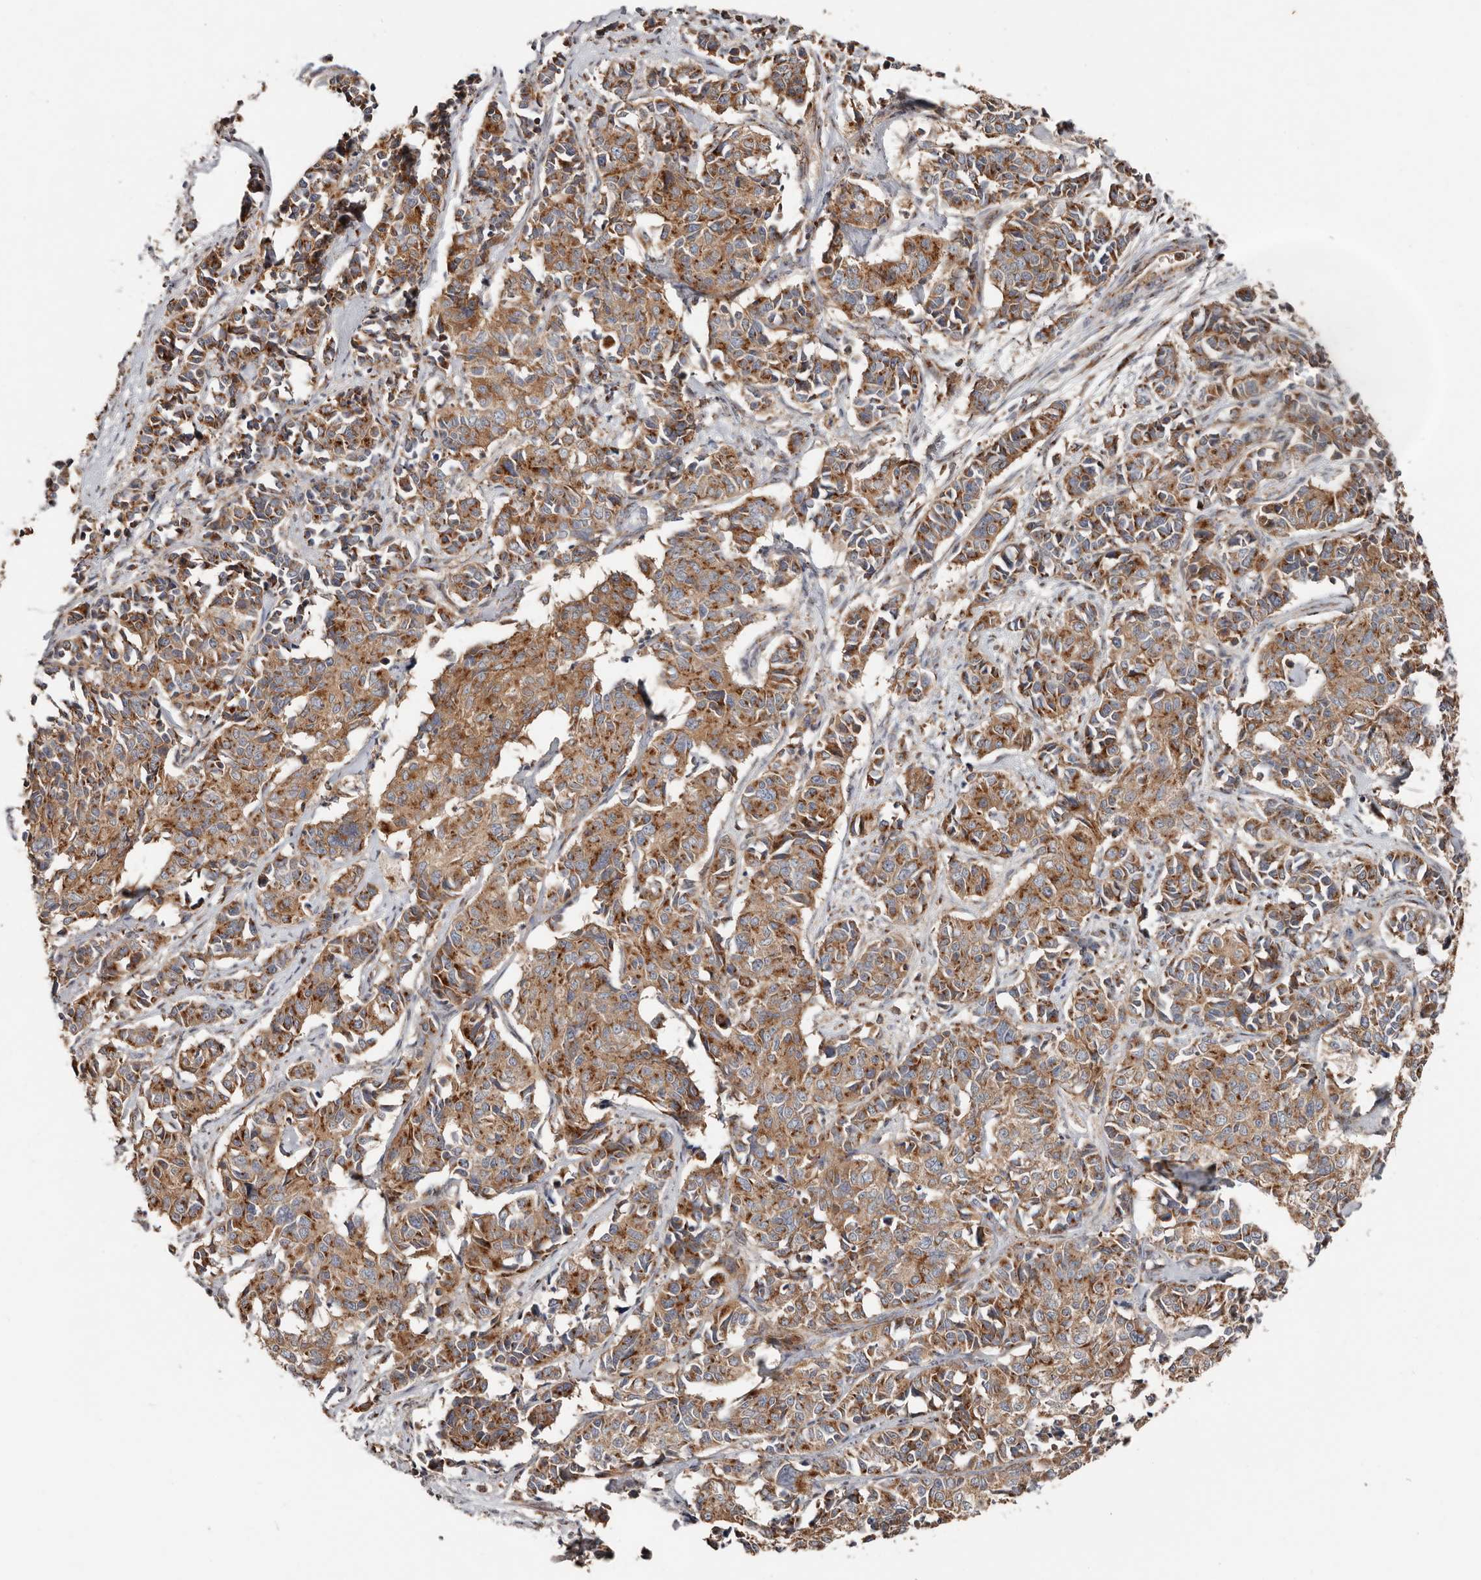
{"staining": {"intensity": "moderate", "quantity": ">75%", "location": "cytoplasmic/membranous"}, "tissue": "cervical cancer", "cell_type": "Tumor cells", "image_type": "cancer", "snomed": [{"axis": "morphology", "description": "Normal tissue, NOS"}, {"axis": "morphology", "description": "Squamous cell carcinoma, NOS"}, {"axis": "topography", "description": "Cervix"}], "caption": "The image exhibits staining of cervical cancer (squamous cell carcinoma), revealing moderate cytoplasmic/membranous protein expression (brown color) within tumor cells.", "gene": "COG1", "patient": {"sex": "female", "age": 35}}